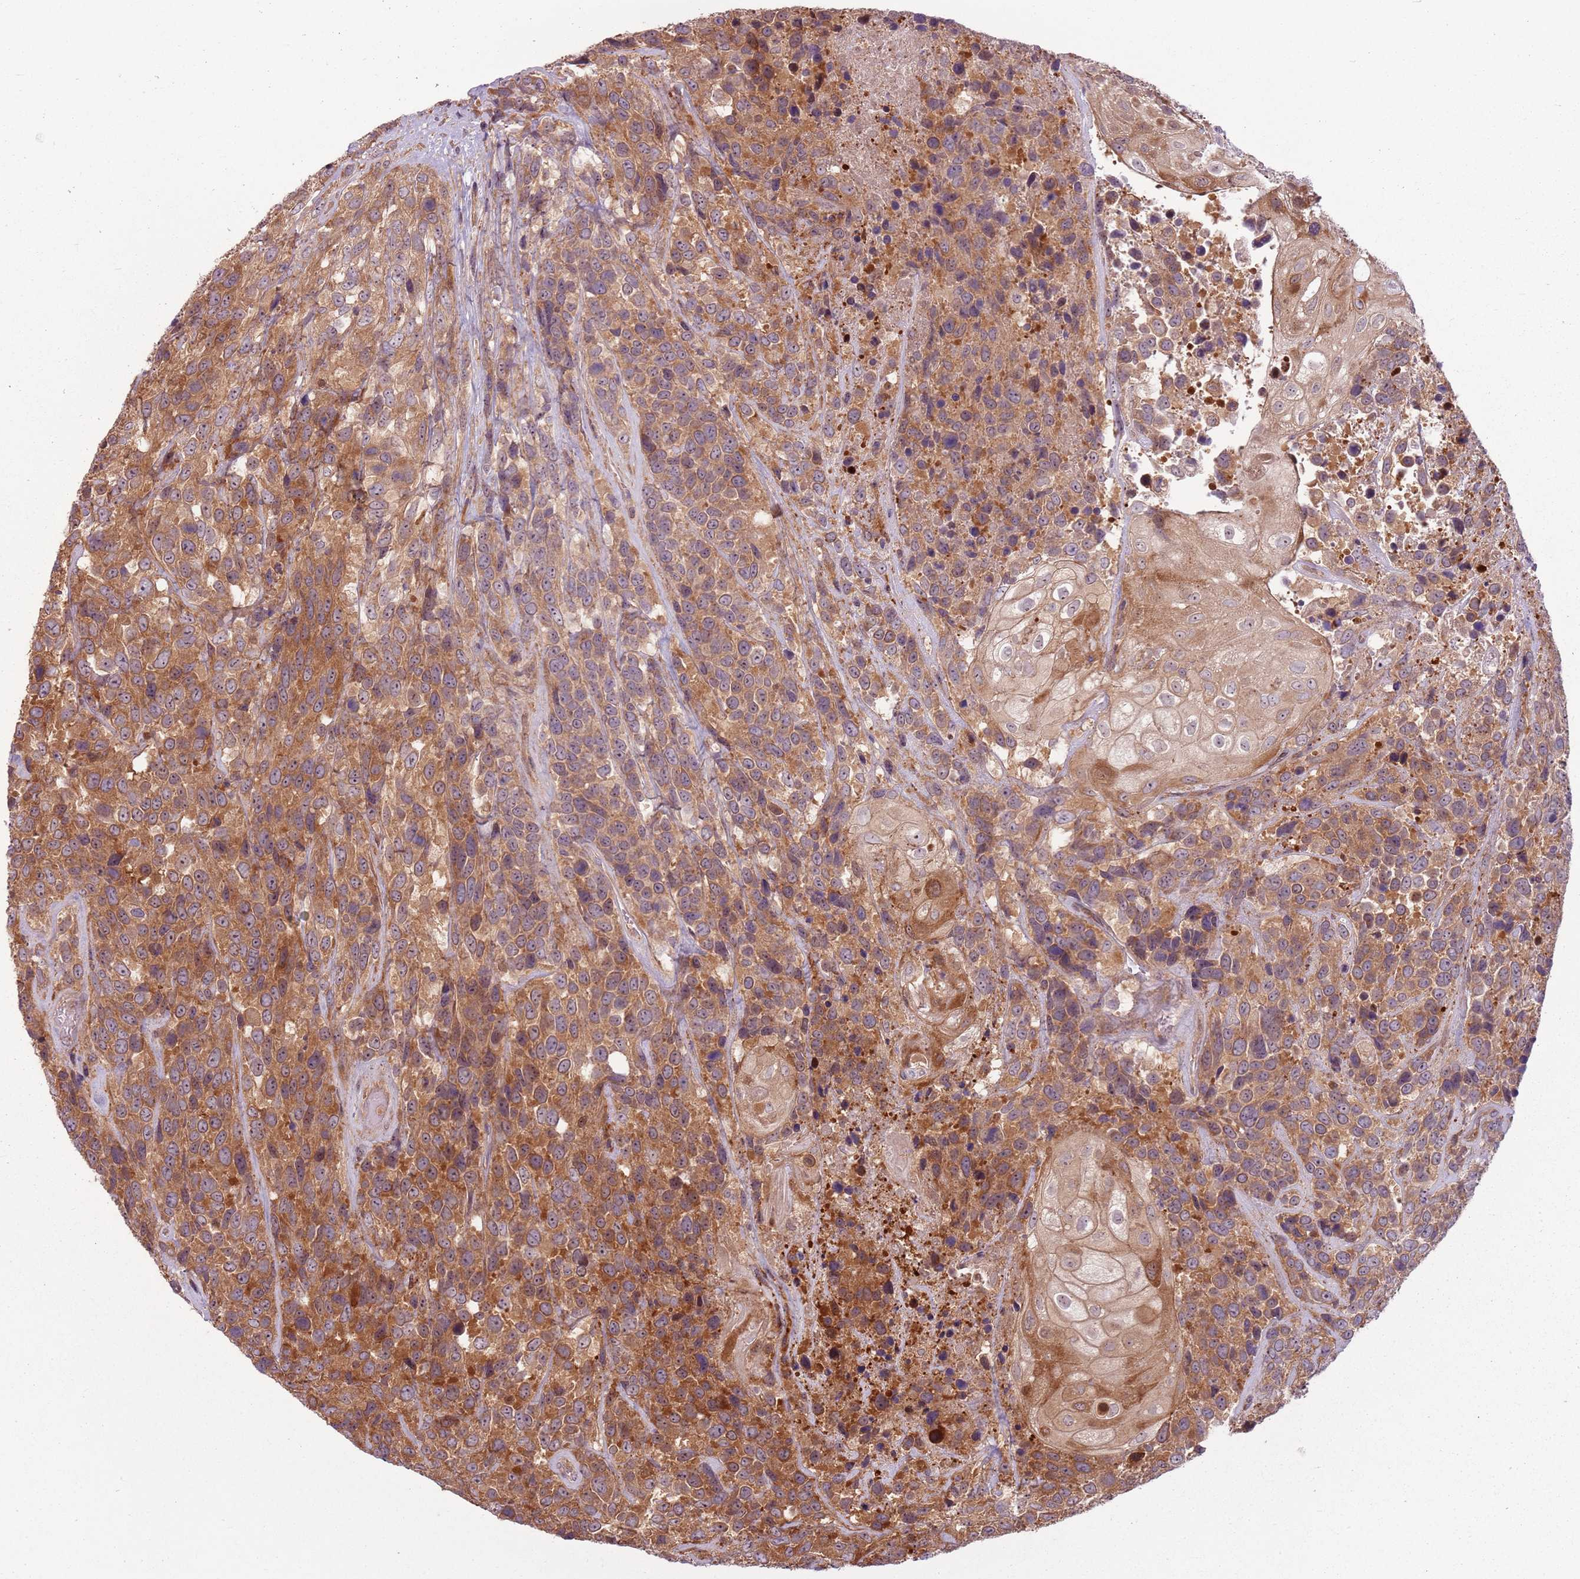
{"staining": {"intensity": "moderate", "quantity": ">75%", "location": "cytoplasmic/membranous"}, "tissue": "urothelial cancer", "cell_type": "Tumor cells", "image_type": "cancer", "snomed": [{"axis": "morphology", "description": "Urothelial carcinoma, High grade"}, {"axis": "topography", "description": "Urinary bladder"}], "caption": "This image displays urothelial cancer stained with IHC to label a protein in brown. The cytoplasmic/membranous of tumor cells show moderate positivity for the protein. Nuclei are counter-stained blue.", "gene": "RPL21", "patient": {"sex": "female", "age": 70}}